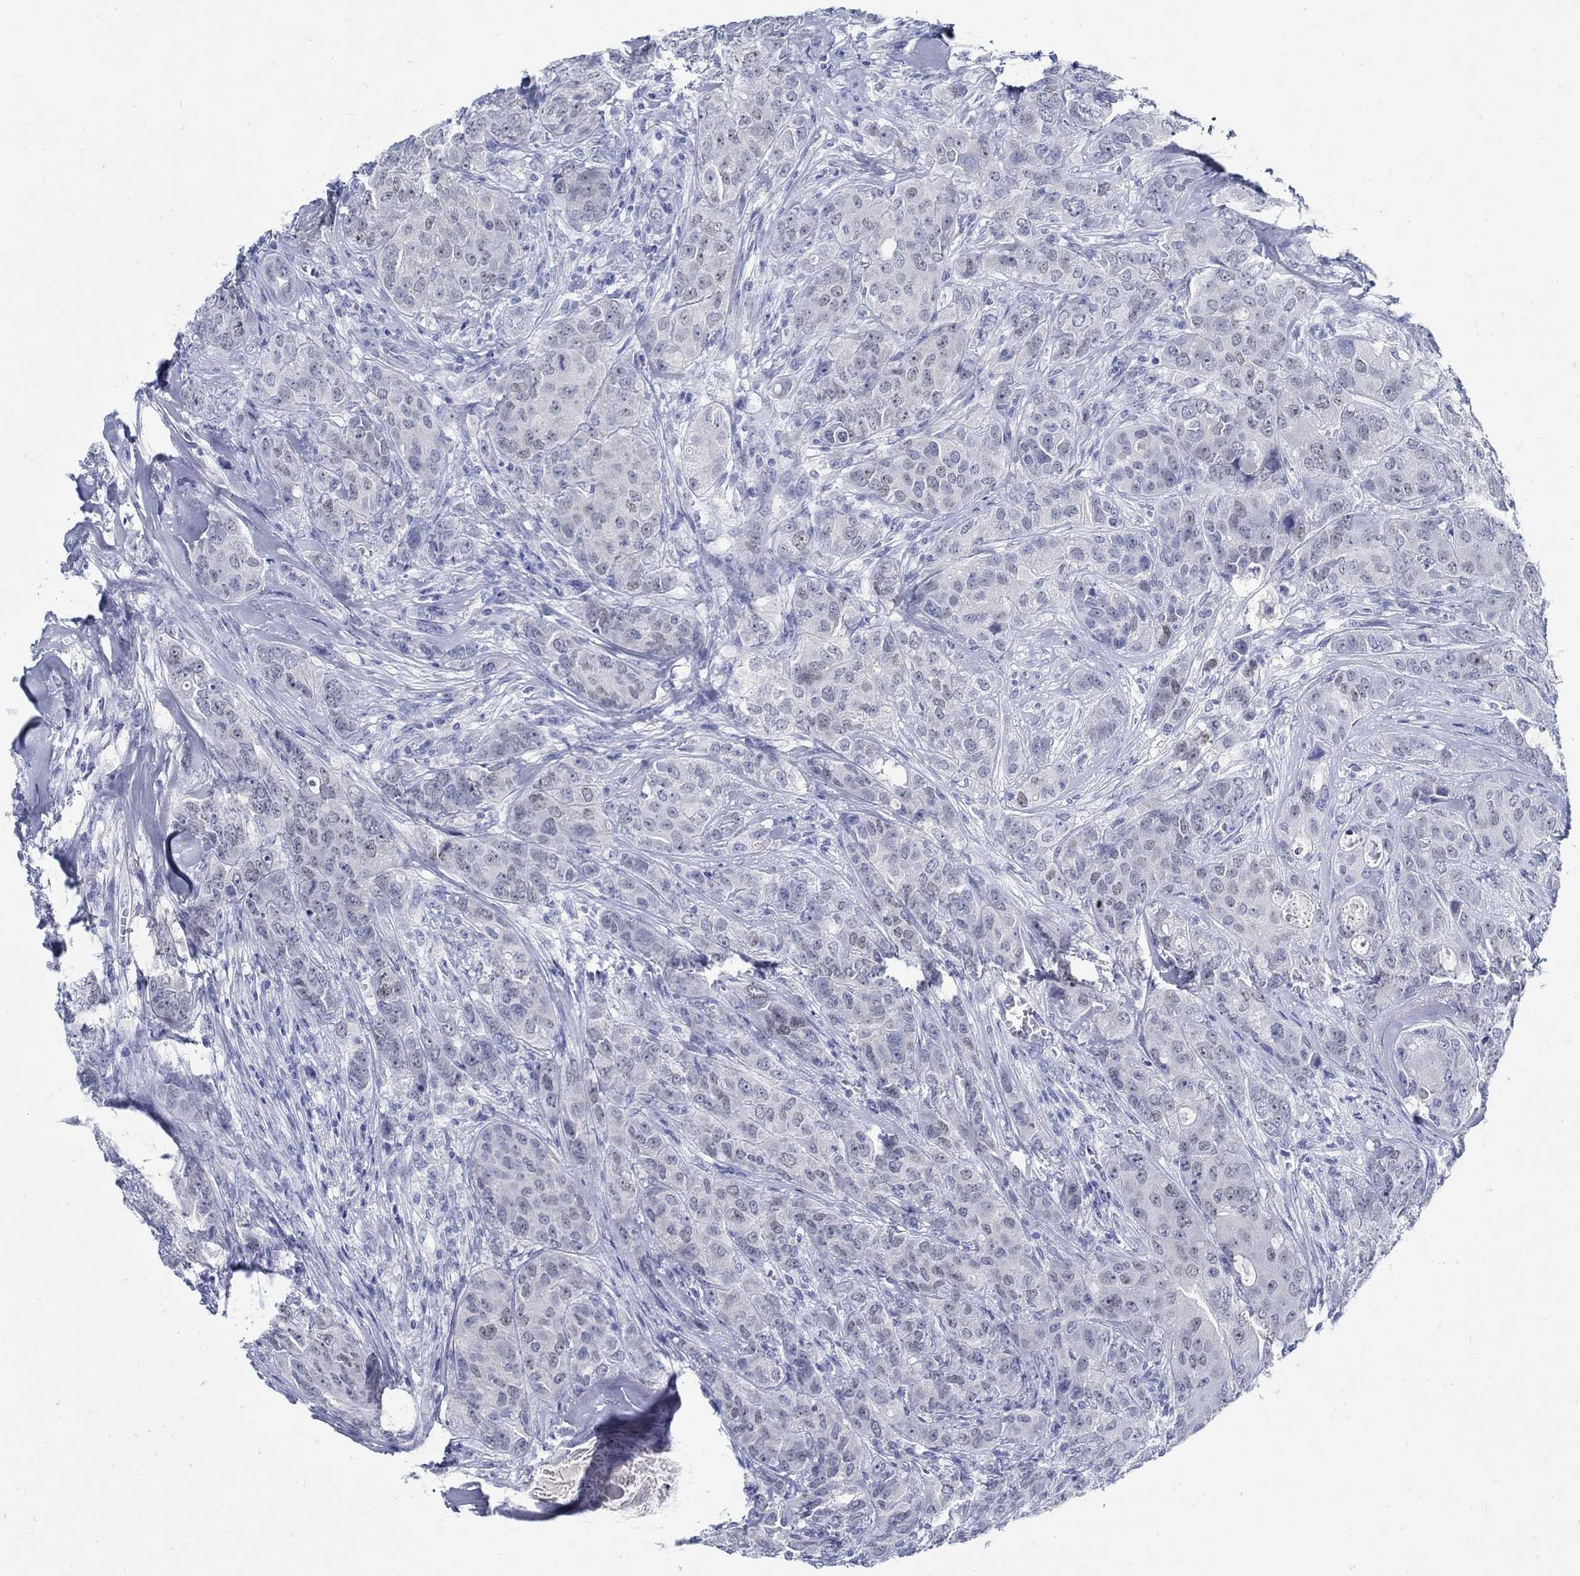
{"staining": {"intensity": "negative", "quantity": "none", "location": "none"}, "tissue": "breast cancer", "cell_type": "Tumor cells", "image_type": "cancer", "snomed": [{"axis": "morphology", "description": "Duct carcinoma"}, {"axis": "topography", "description": "Breast"}], "caption": "Tumor cells show no significant positivity in breast infiltrating ductal carcinoma.", "gene": "PAX9", "patient": {"sex": "female", "age": 43}}